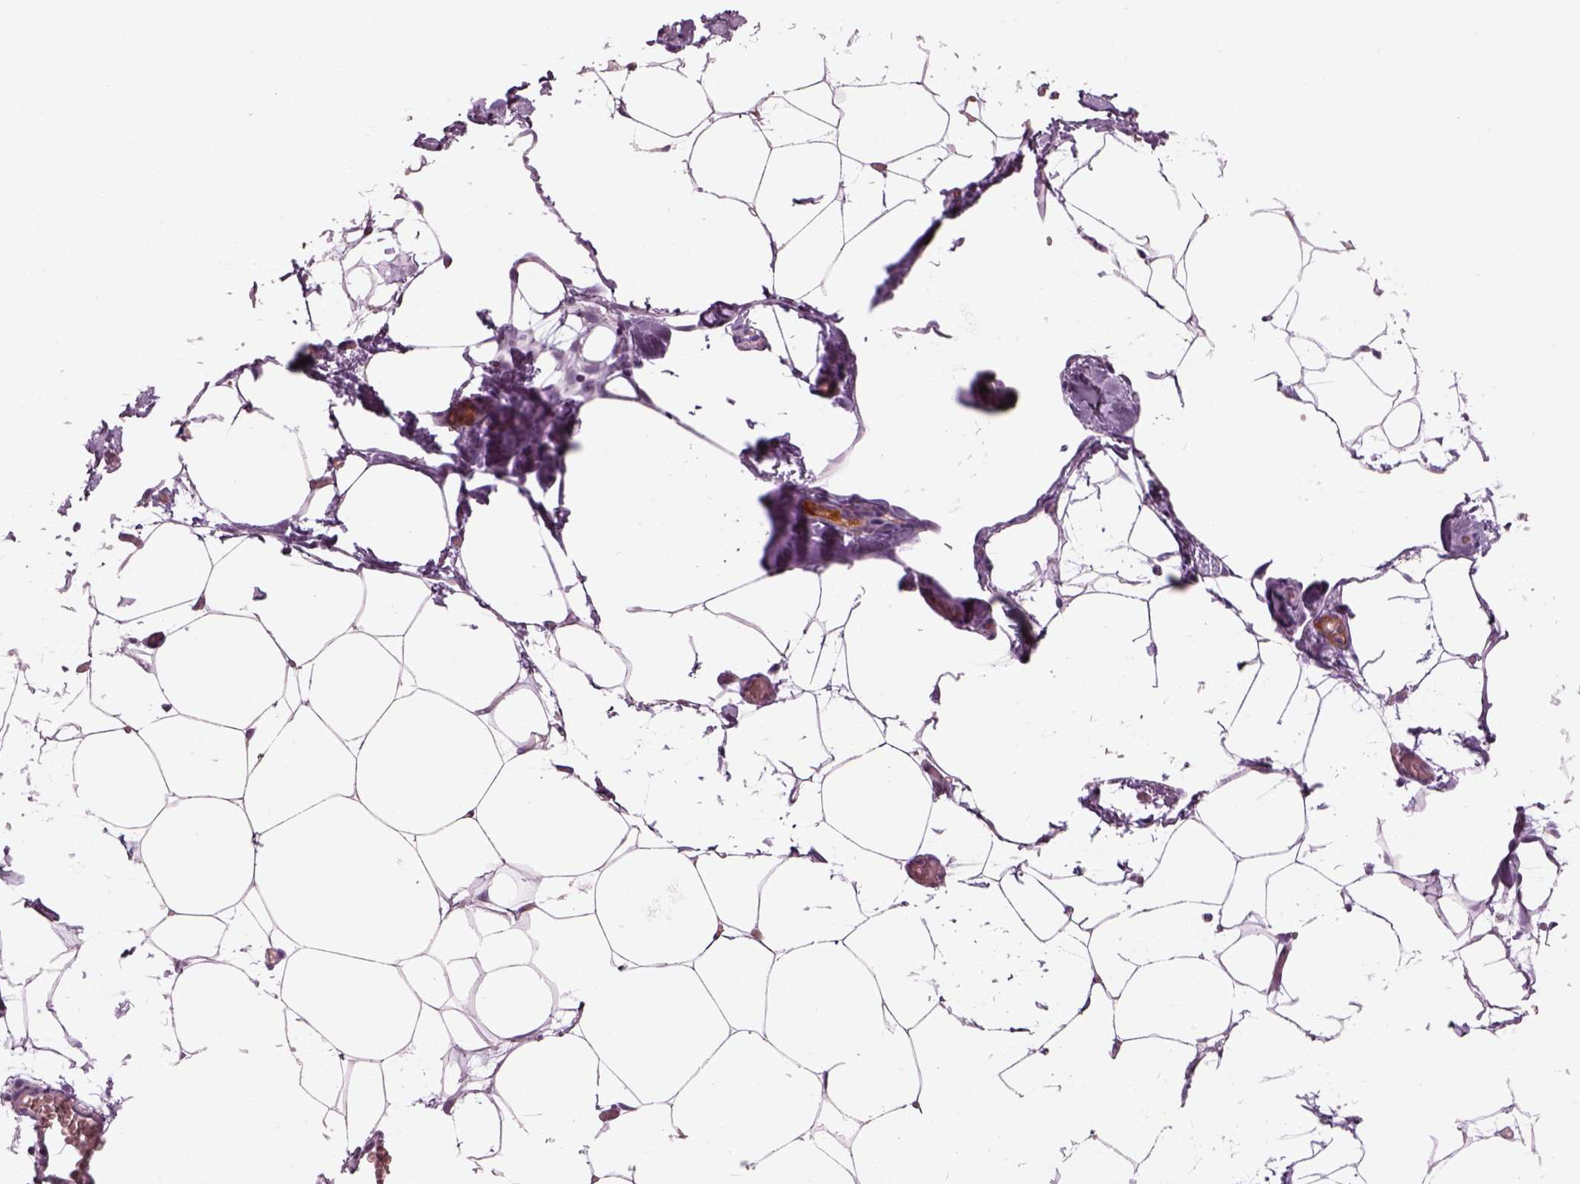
{"staining": {"intensity": "negative", "quantity": "none", "location": "none"}, "tissue": "adipose tissue", "cell_type": "Adipocytes", "image_type": "normal", "snomed": [{"axis": "morphology", "description": "Normal tissue, NOS"}, {"axis": "topography", "description": "Adipose tissue"}], "caption": "Immunohistochemistry of benign adipose tissue exhibits no expression in adipocytes.", "gene": "PABPC1L2A", "patient": {"sex": "male", "age": 57}}